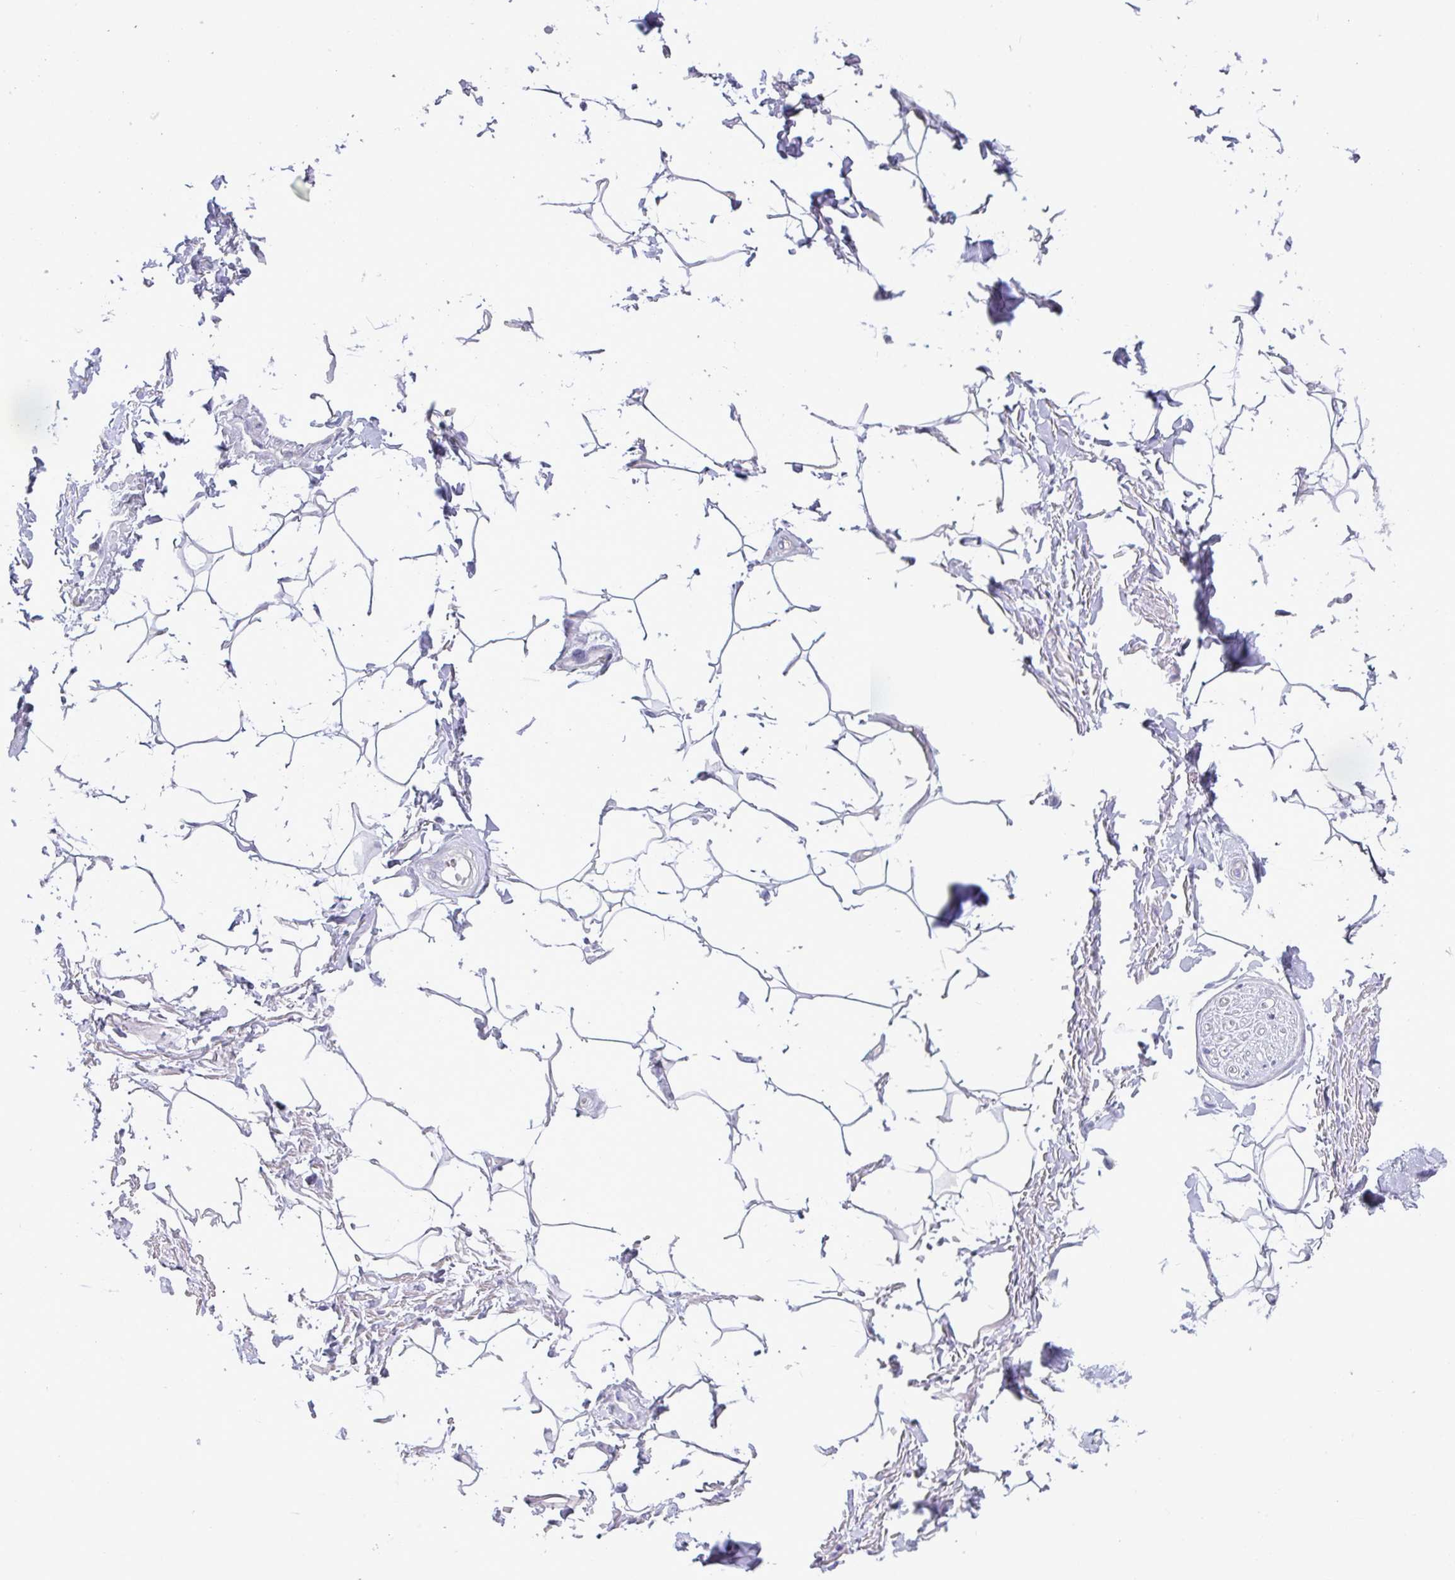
{"staining": {"intensity": "negative", "quantity": "none", "location": "none"}, "tissue": "adipose tissue", "cell_type": "Adipocytes", "image_type": "normal", "snomed": [{"axis": "morphology", "description": "Normal tissue, NOS"}, {"axis": "topography", "description": "Peripheral nerve tissue"}], "caption": "Immunohistochemical staining of normal human adipose tissue demonstrates no significant positivity in adipocytes.", "gene": "C4orf33", "patient": {"sex": "male", "age": 51}}